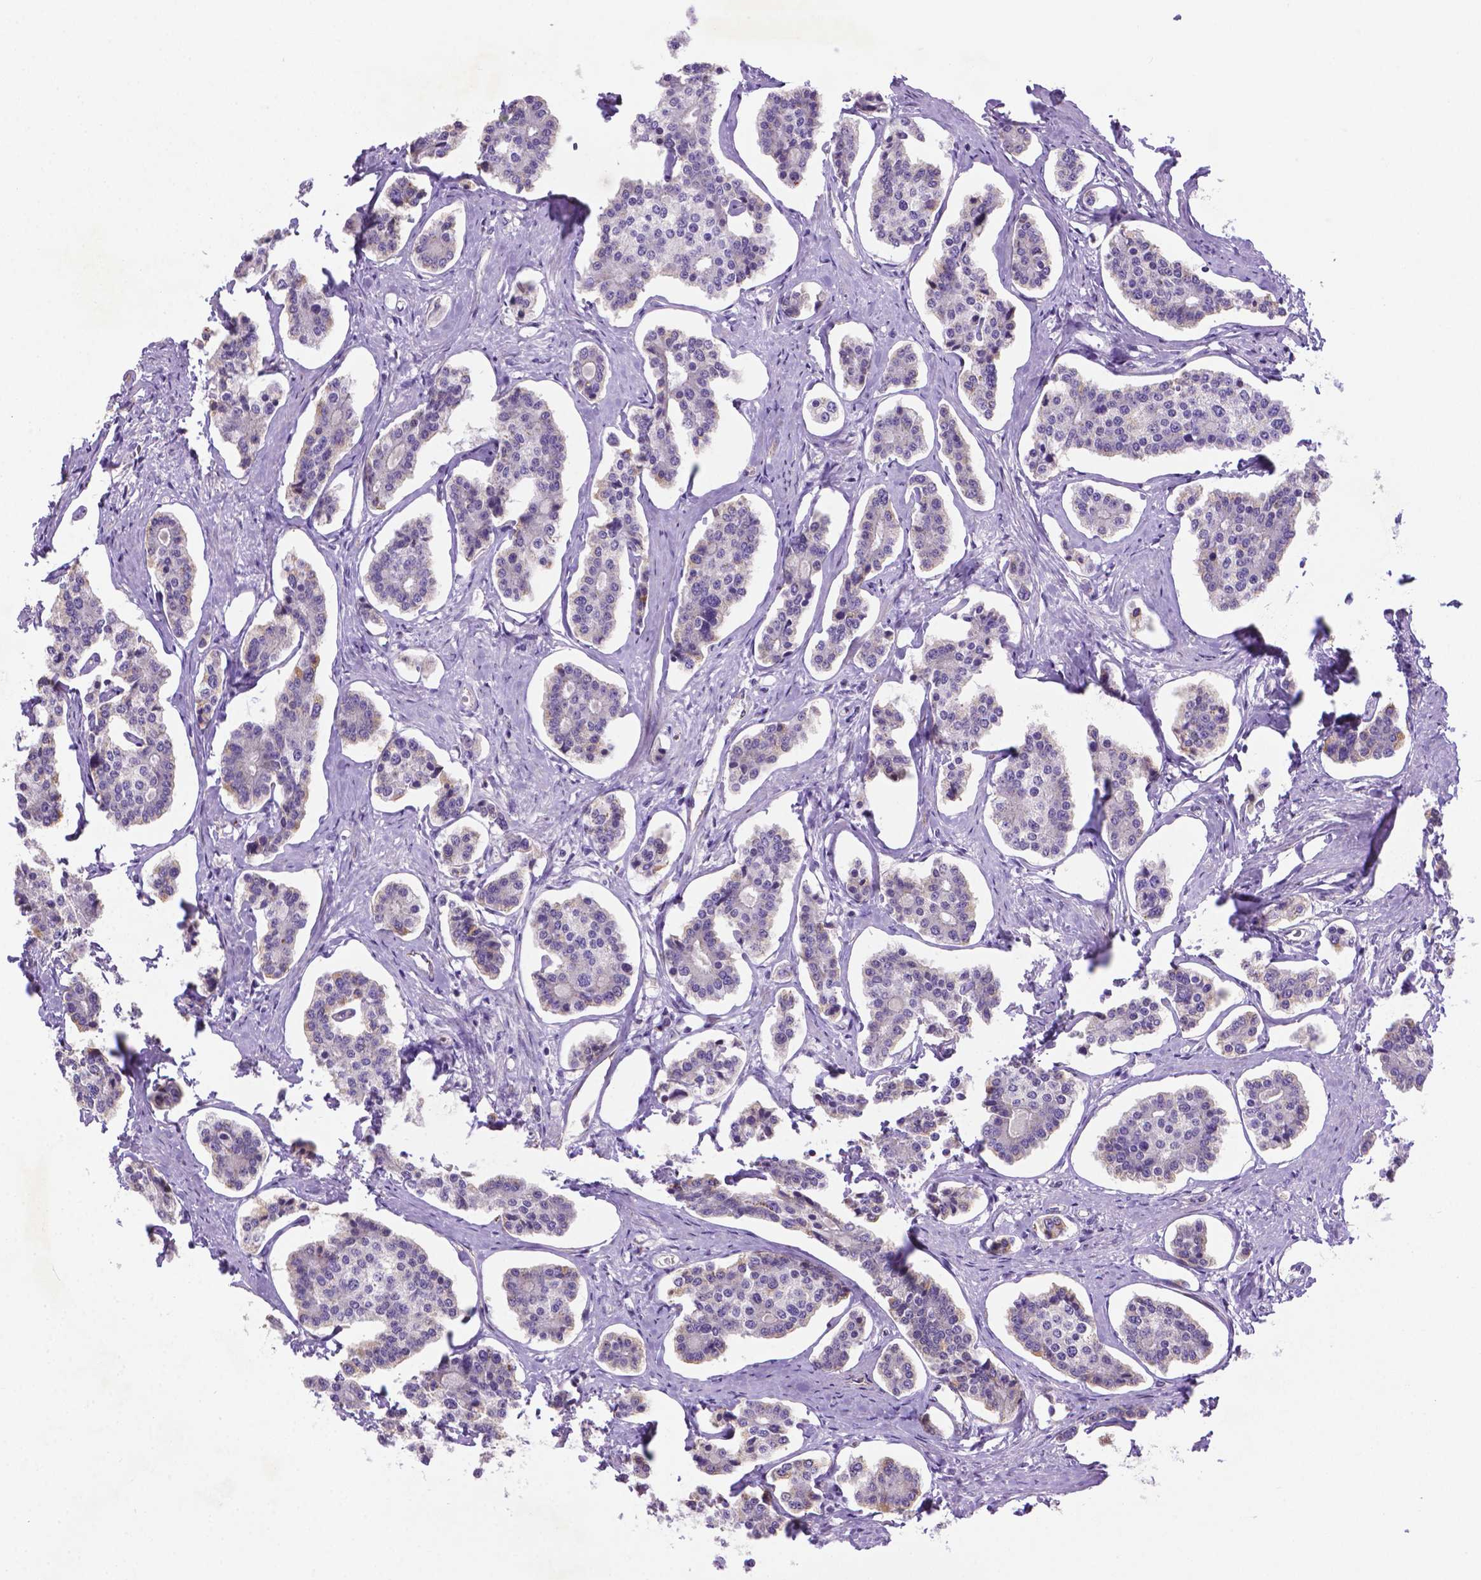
{"staining": {"intensity": "negative", "quantity": "none", "location": "none"}, "tissue": "carcinoid", "cell_type": "Tumor cells", "image_type": "cancer", "snomed": [{"axis": "morphology", "description": "Carcinoid, malignant, NOS"}, {"axis": "topography", "description": "Small intestine"}], "caption": "Human carcinoid stained for a protein using immunohistochemistry displays no expression in tumor cells.", "gene": "CCER2", "patient": {"sex": "female", "age": 65}}